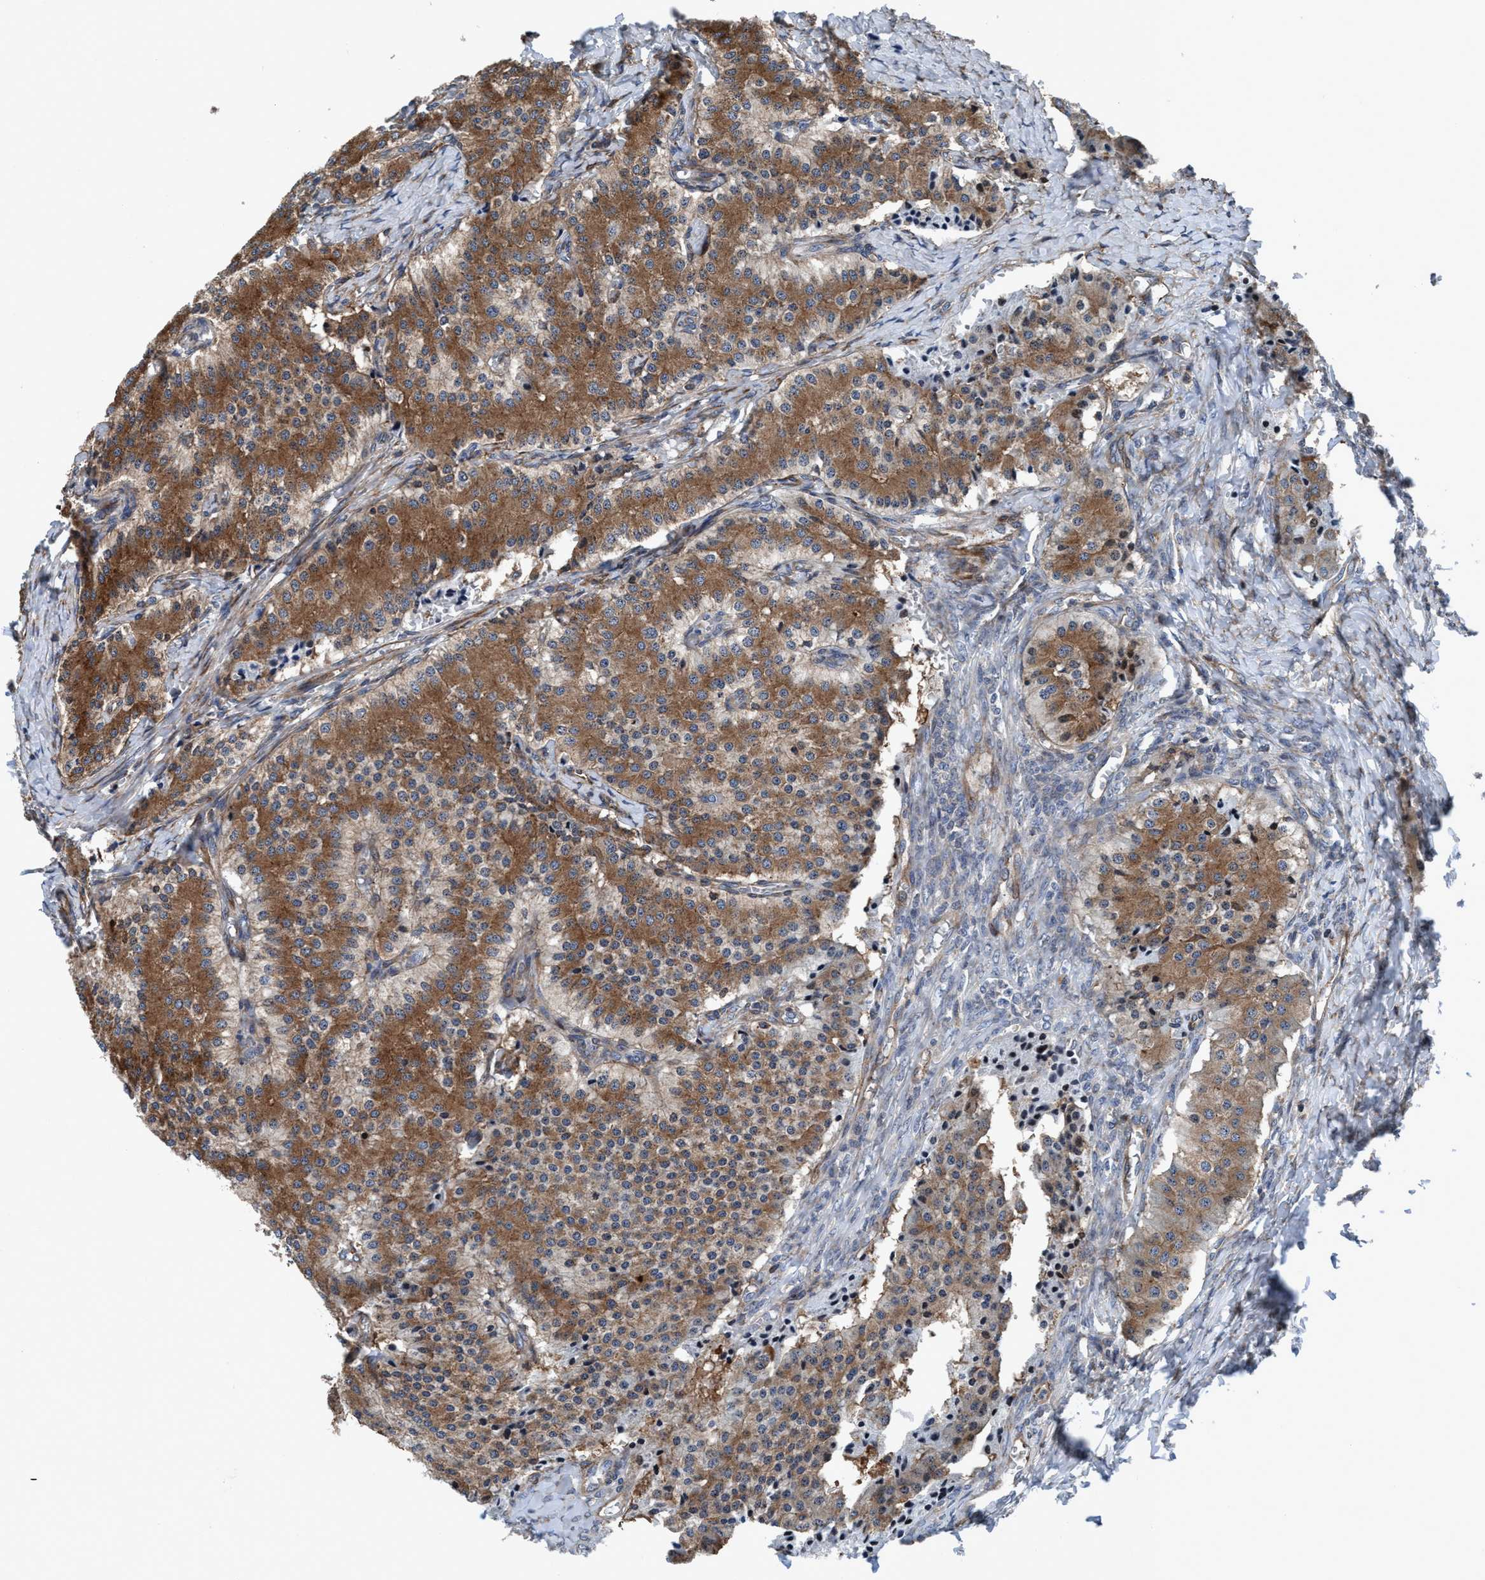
{"staining": {"intensity": "moderate", "quantity": ">75%", "location": "cytoplasmic/membranous"}, "tissue": "carcinoid", "cell_type": "Tumor cells", "image_type": "cancer", "snomed": [{"axis": "morphology", "description": "Carcinoid, malignant, NOS"}, {"axis": "topography", "description": "Colon"}], "caption": "A high-resolution micrograph shows immunohistochemistry (IHC) staining of carcinoid, which shows moderate cytoplasmic/membranous positivity in approximately >75% of tumor cells.", "gene": "NMT1", "patient": {"sex": "female", "age": 52}}